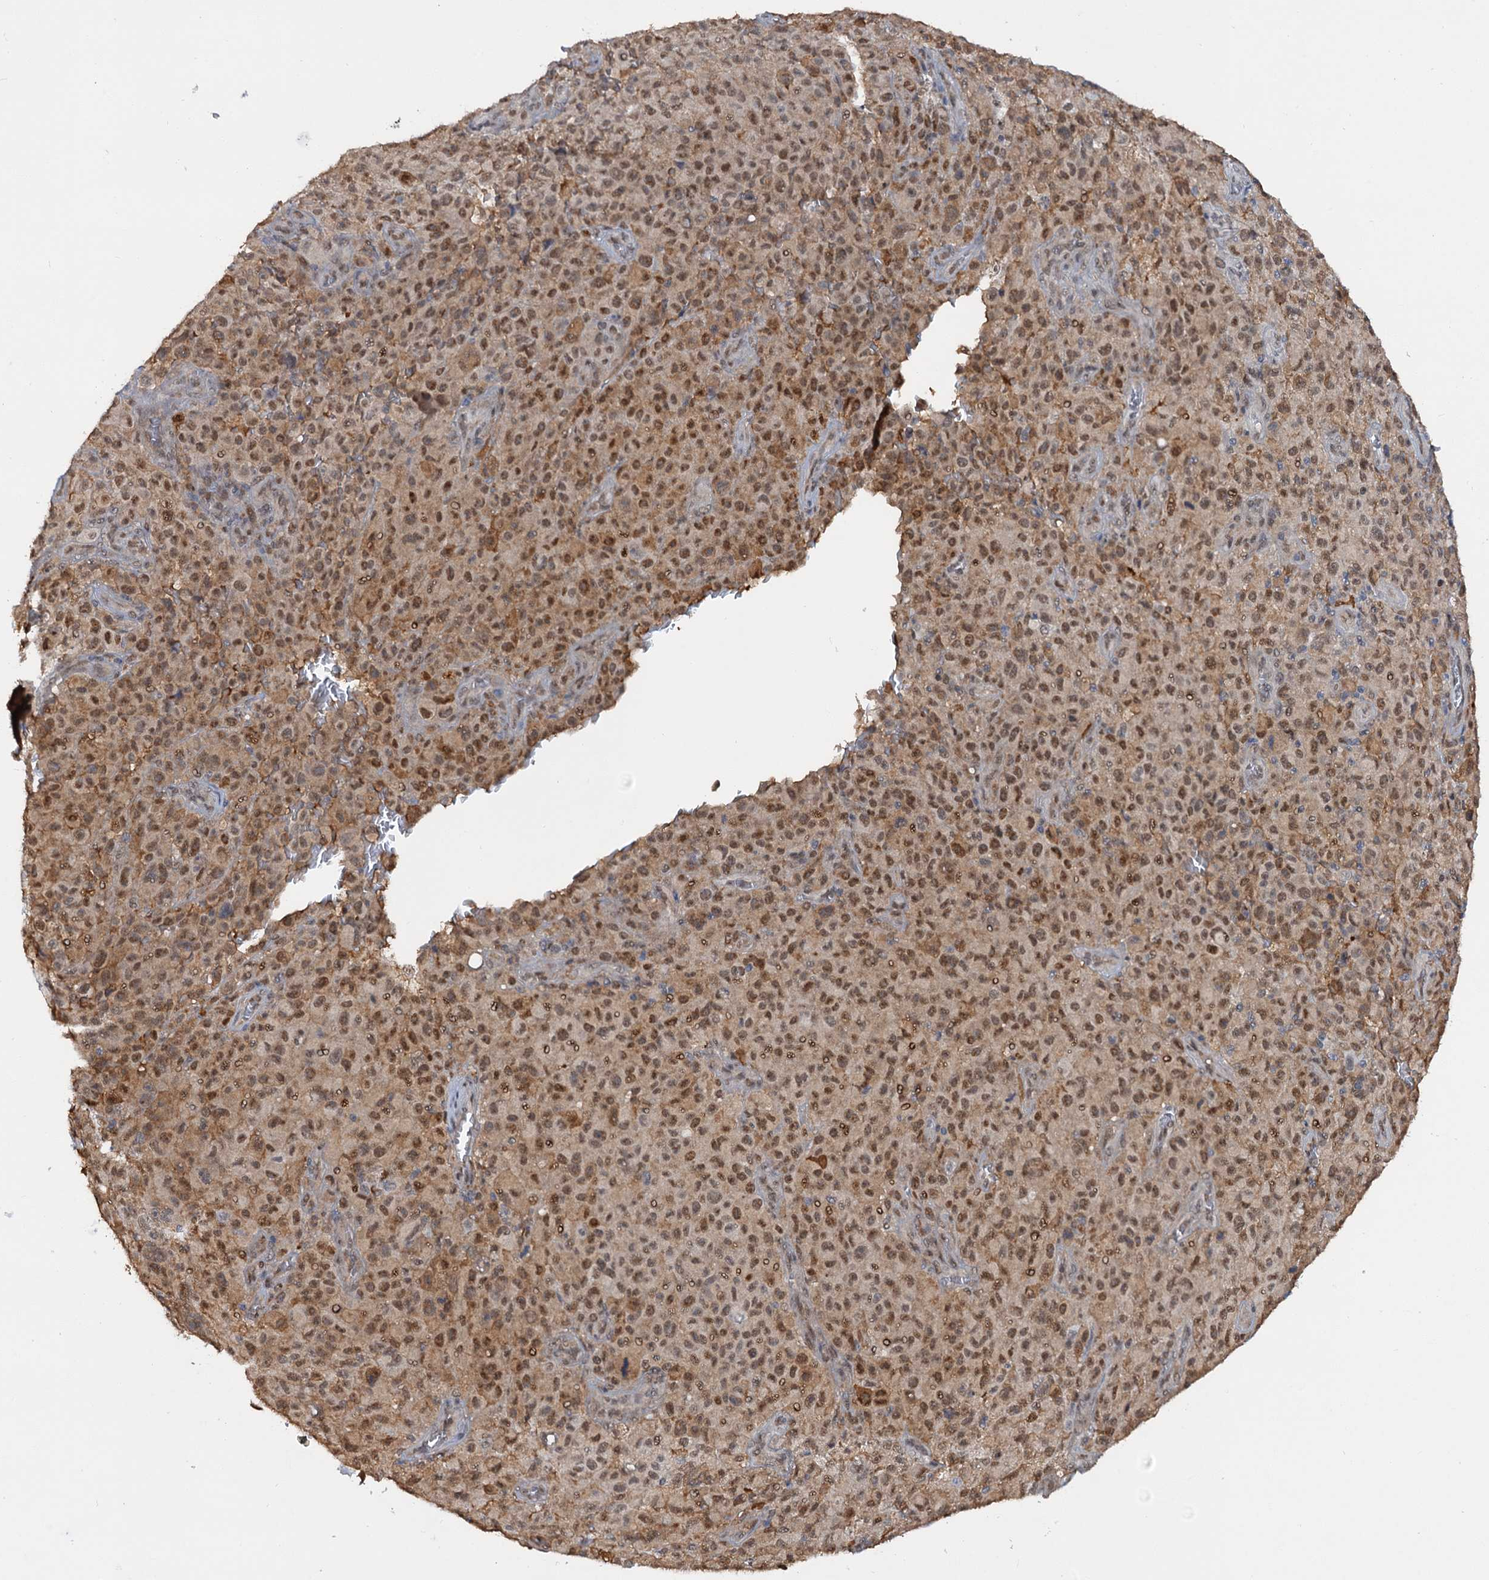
{"staining": {"intensity": "moderate", "quantity": ">75%", "location": "nuclear"}, "tissue": "melanoma", "cell_type": "Tumor cells", "image_type": "cancer", "snomed": [{"axis": "morphology", "description": "Malignant melanoma, NOS"}, {"axis": "topography", "description": "Skin"}], "caption": "An IHC photomicrograph of tumor tissue is shown. Protein staining in brown labels moderate nuclear positivity in melanoma within tumor cells.", "gene": "ZNF609", "patient": {"sex": "female", "age": 82}}